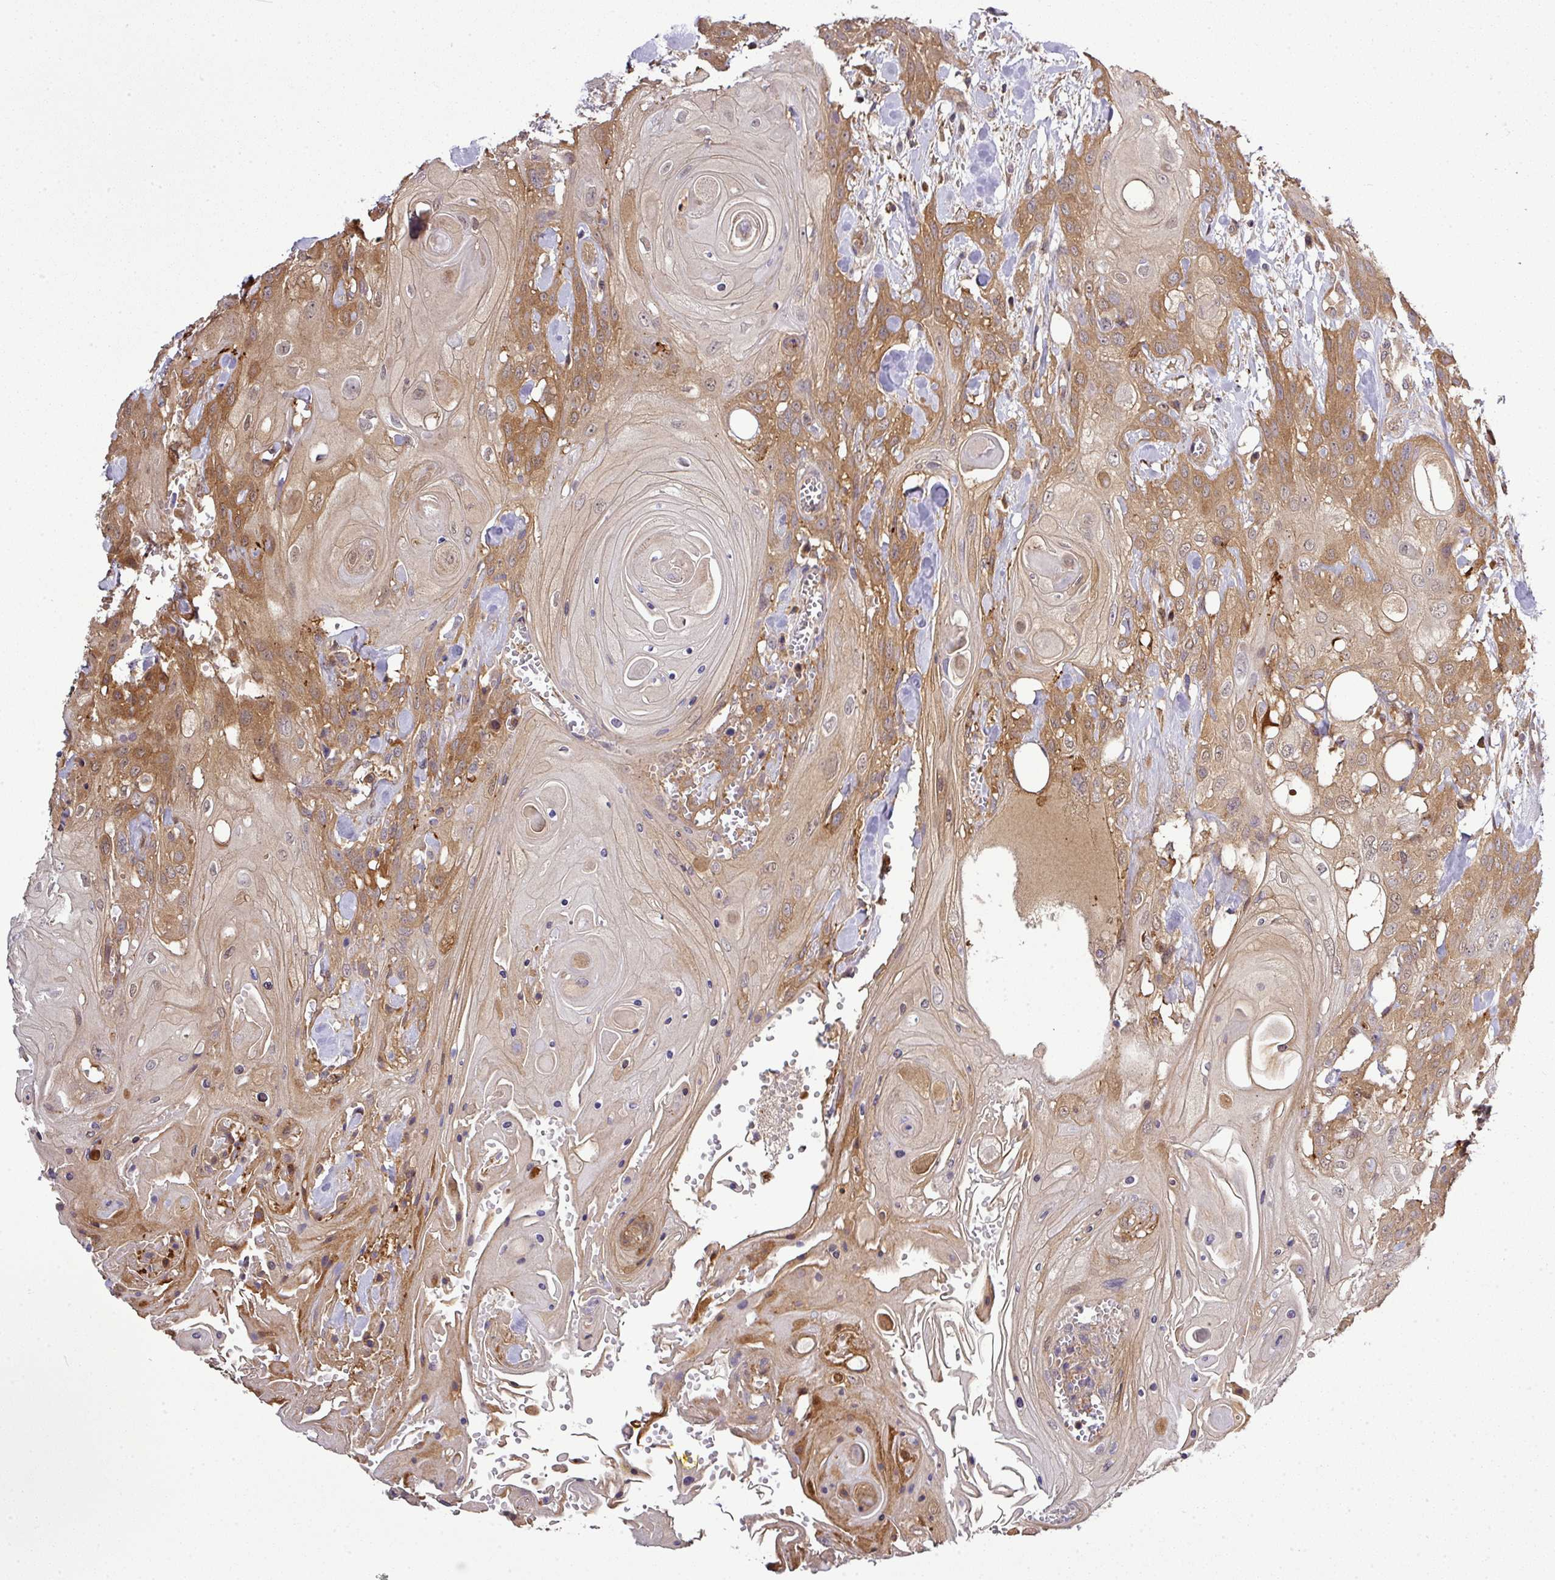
{"staining": {"intensity": "moderate", "quantity": ">75%", "location": "cytoplasmic/membranous"}, "tissue": "head and neck cancer", "cell_type": "Tumor cells", "image_type": "cancer", "snomed": [{"axis": "morphology", "description": "Squamous cell carcinoma, NOS"}, {"axis": "topography", "description": "Head-Neck"}], "caption": "The histopathology image demonstrates a brown stain indicating the presence of a protein in the cytoplasmic/membranous of tumor cells in head and neck cancer (squamous cell carcinoma).", "gene": "TMEM107", "patient": {"sex": "female", "age": 43}}